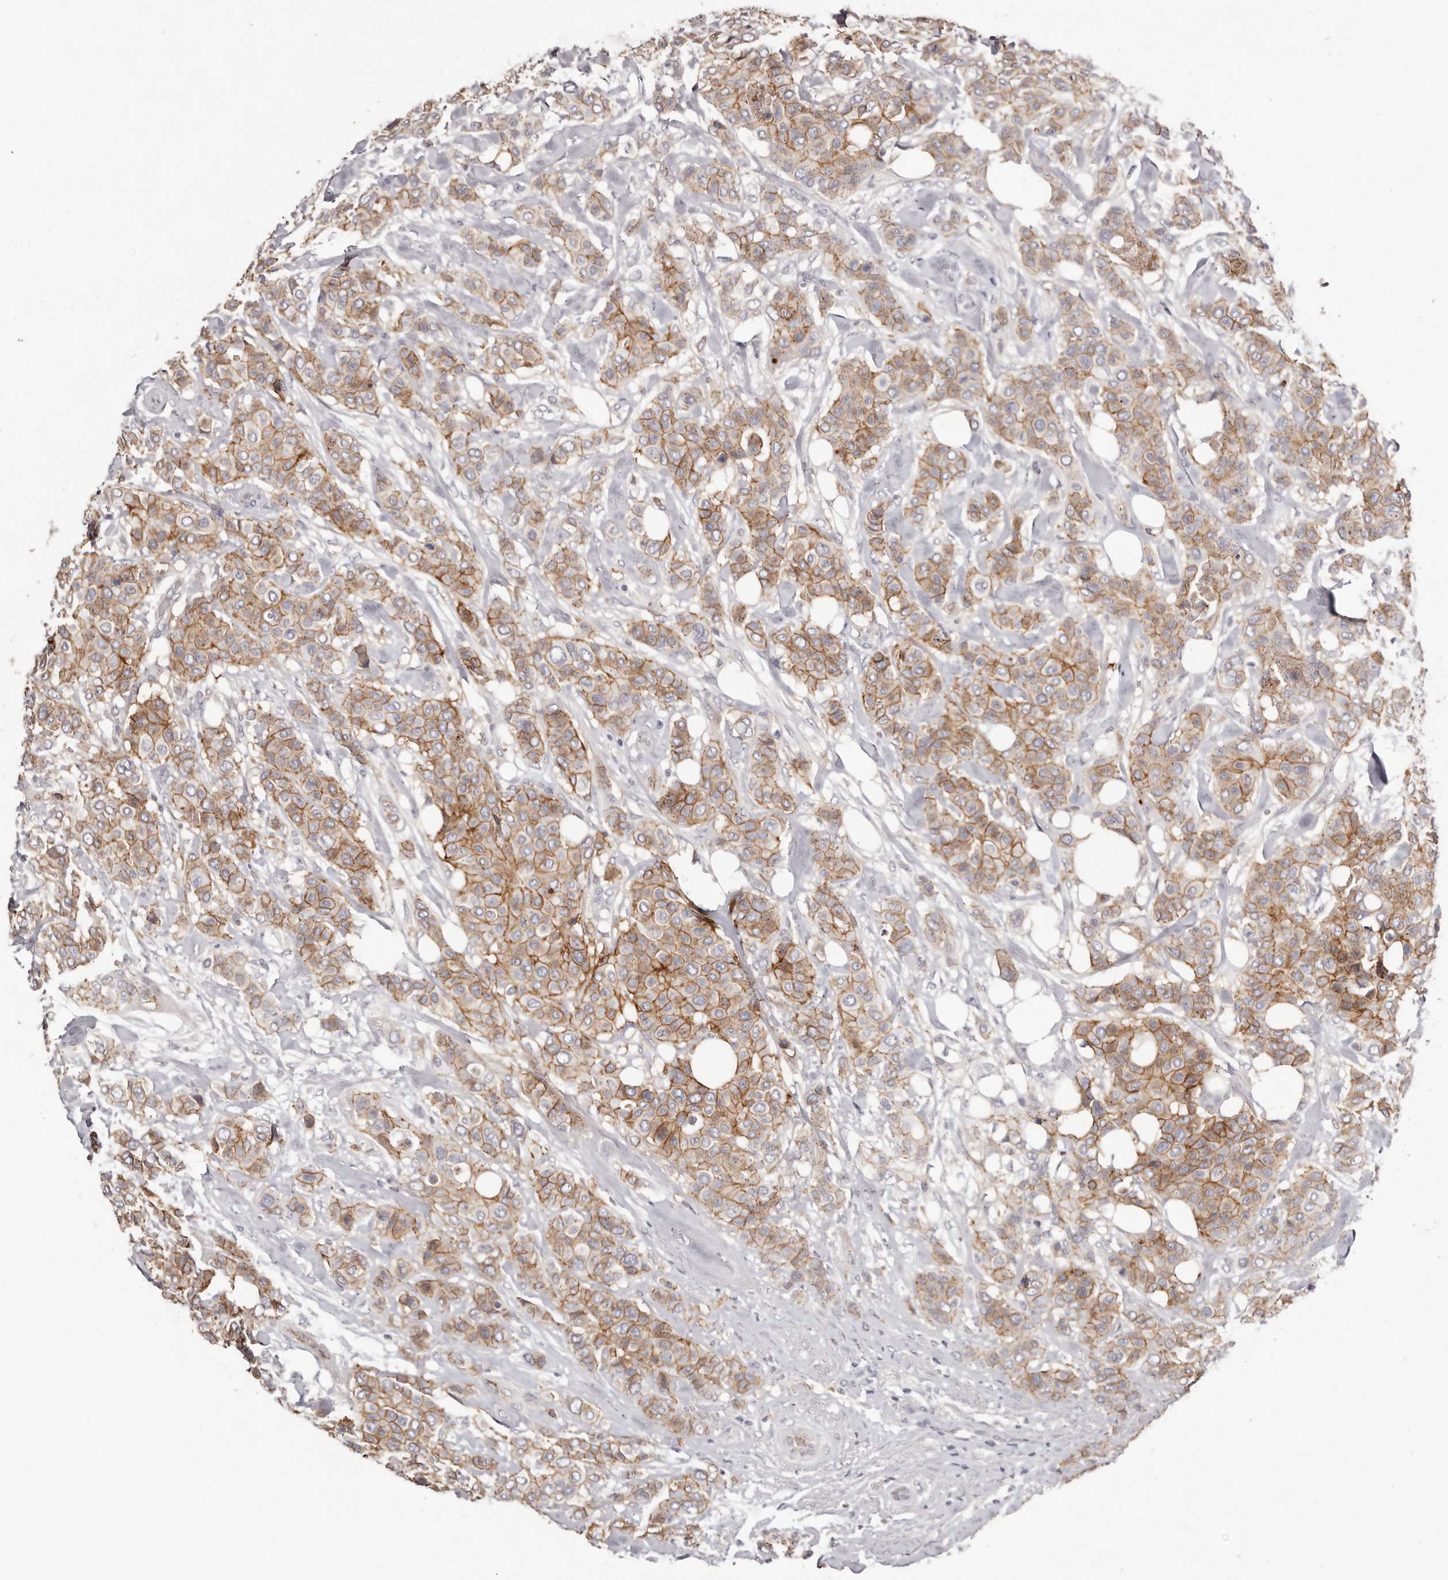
{"staining": {"intensity": "moderate", "quantity": ">75%", "location": "cytoplasmic/membranous"}, "tissue": "breast cancer", "cell_type": "Tumor cells", "image_type": "cancer", "snomed": [{"axis": "morphology", "description": "Lobular carcinoma"}, {"axis": "topography", "description": "Breast"}], "caption": "DAB immunohistochemical staining of breast lobular carcinoma exhibits moderate cytoplasmic/membranous protein expression in about >75% of tumor cells.", "gene": "PCDHB6", "patient": {"sex": "female", "age": 51}}